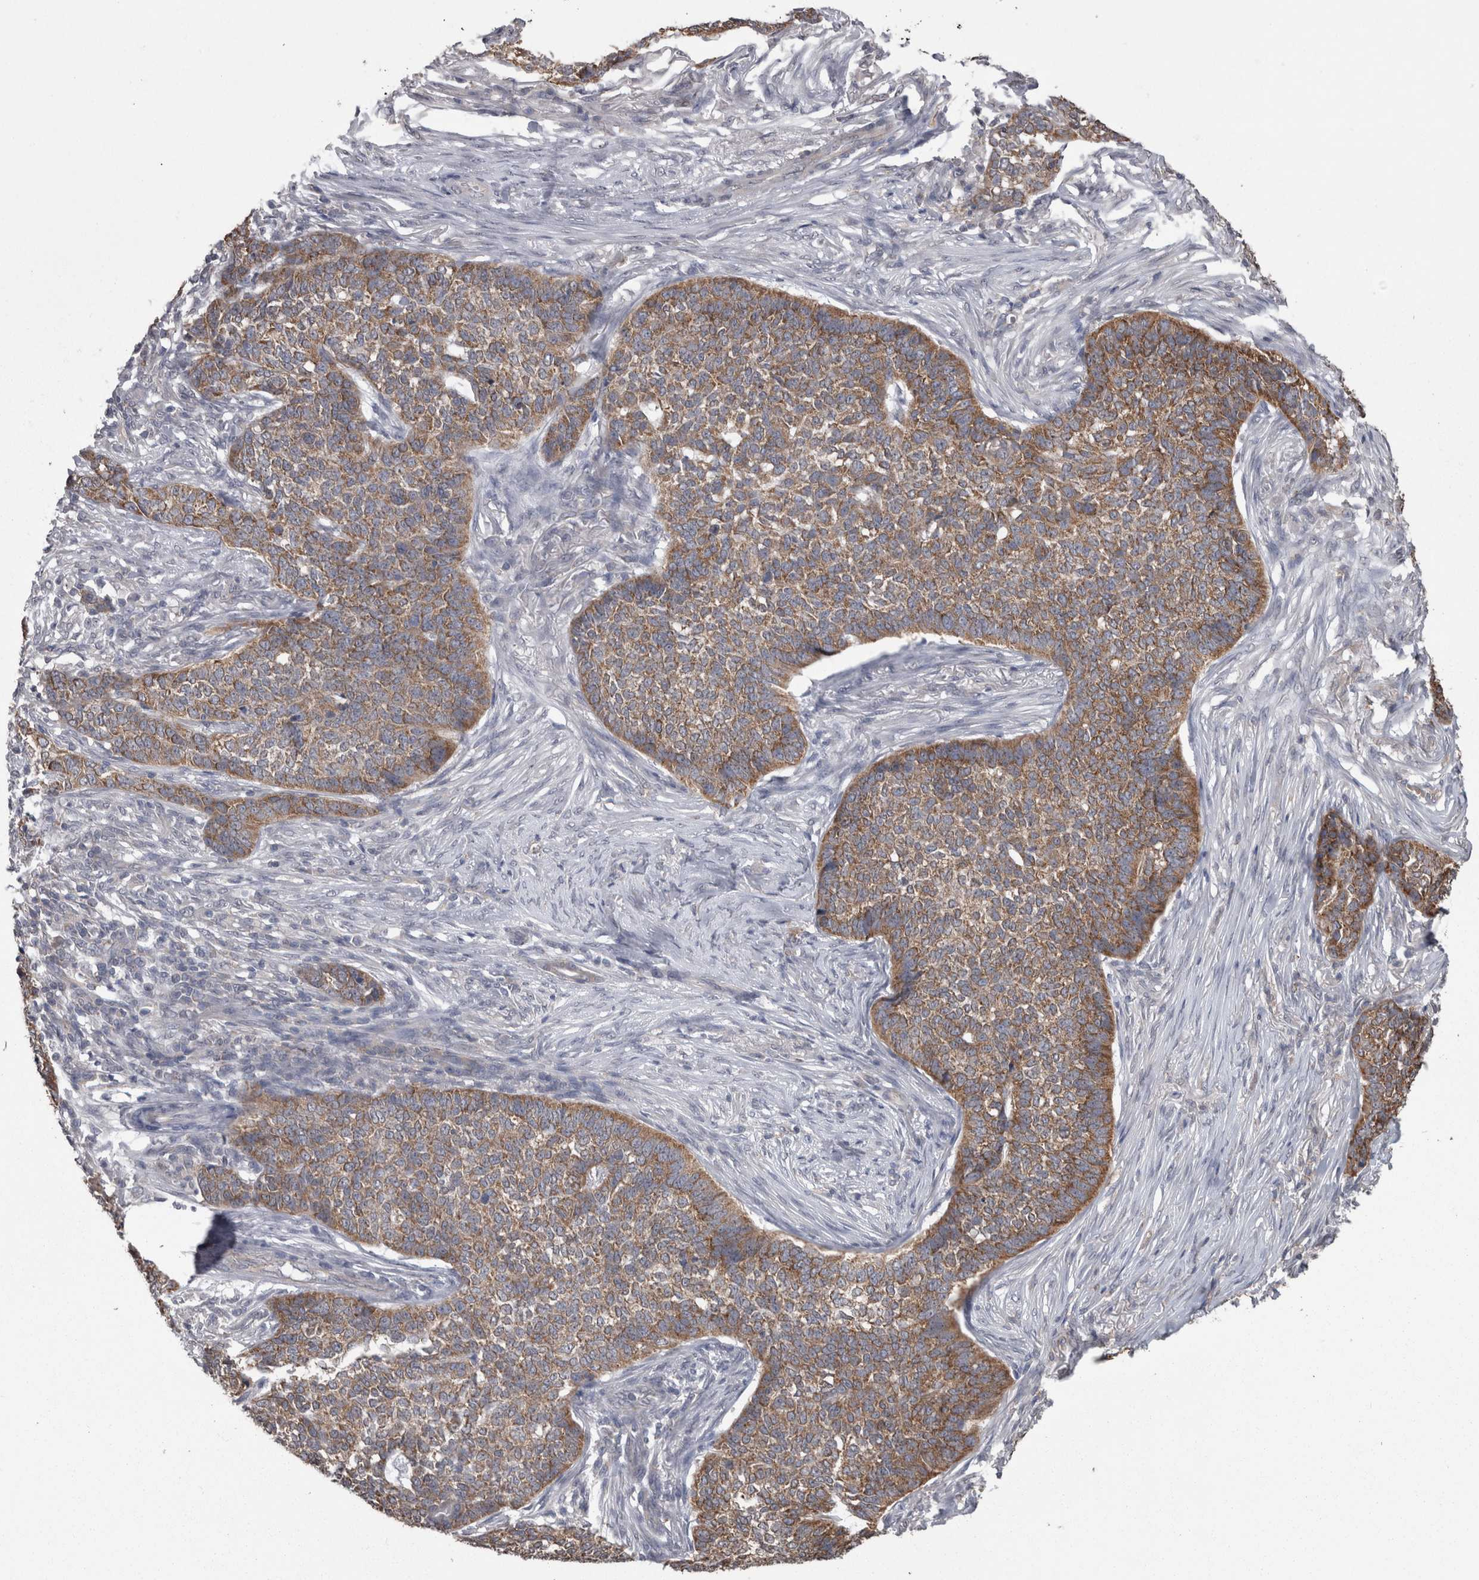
{"staining": {"intensity": "moderate", "quantity": ">75%", "location": "cytoplasmic/membranous"}, "tissue": "skin cancer", "cell_type": "Tumor cells", "image_type": "cancer", "snomed": [{"axis": "morphology", "description": "Basal cell carcinoma"}, {"axis": "topography", "description": "Skin"}], "caption": "A high-resolution micrograph shows immunohistochemistry staining of skin cancer, which reveals moderate cytoplasmic/membranous staining in about >75% of tumor cells.", "gene": "DDX6", "patient": {"sex": "male", "age": 85}}